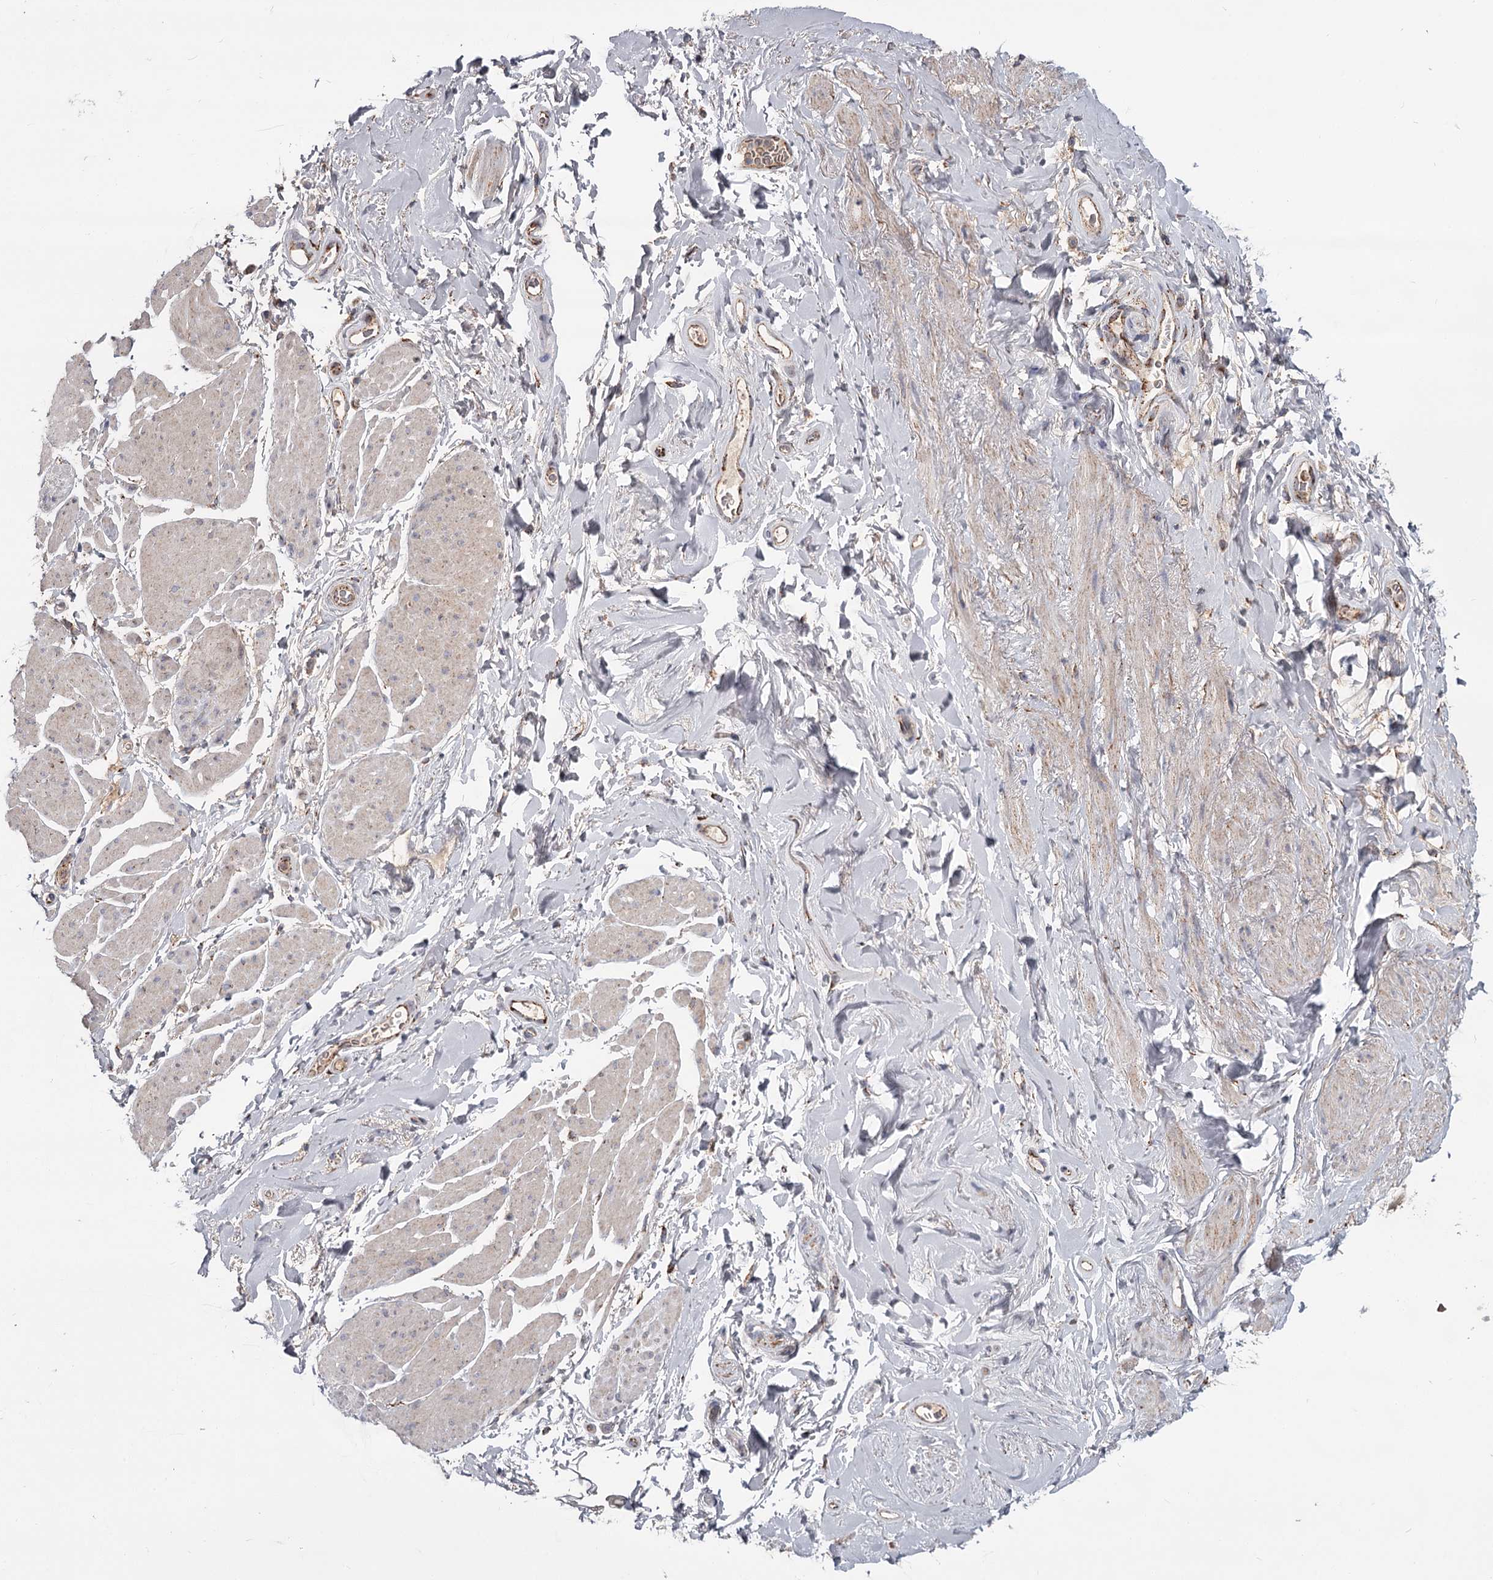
{"staining": {"intensity": "weak", "quantity": "<25%", "location": "cytoplasmic/membranous"}, "tissue": "smooth muscle", "cell_type": "Smooth muscle cells", "image_type": "normal", "snomed": [{"axis": "morphology", "description": "Normal tissue, NOS"}, {"axis": "topography", "description": "Smooth muscle"}, {"axis": "topography", "description": "Peripheral nerve tissue"}], "caption": "Smooth muscle cells show no significant positivity in benign smooth muscle. (Immunohistochemistry (ihc), brightfield microscopy, high magnification).", "gene": "CDC123", "patient": {"sex": "male", "age": 69}}